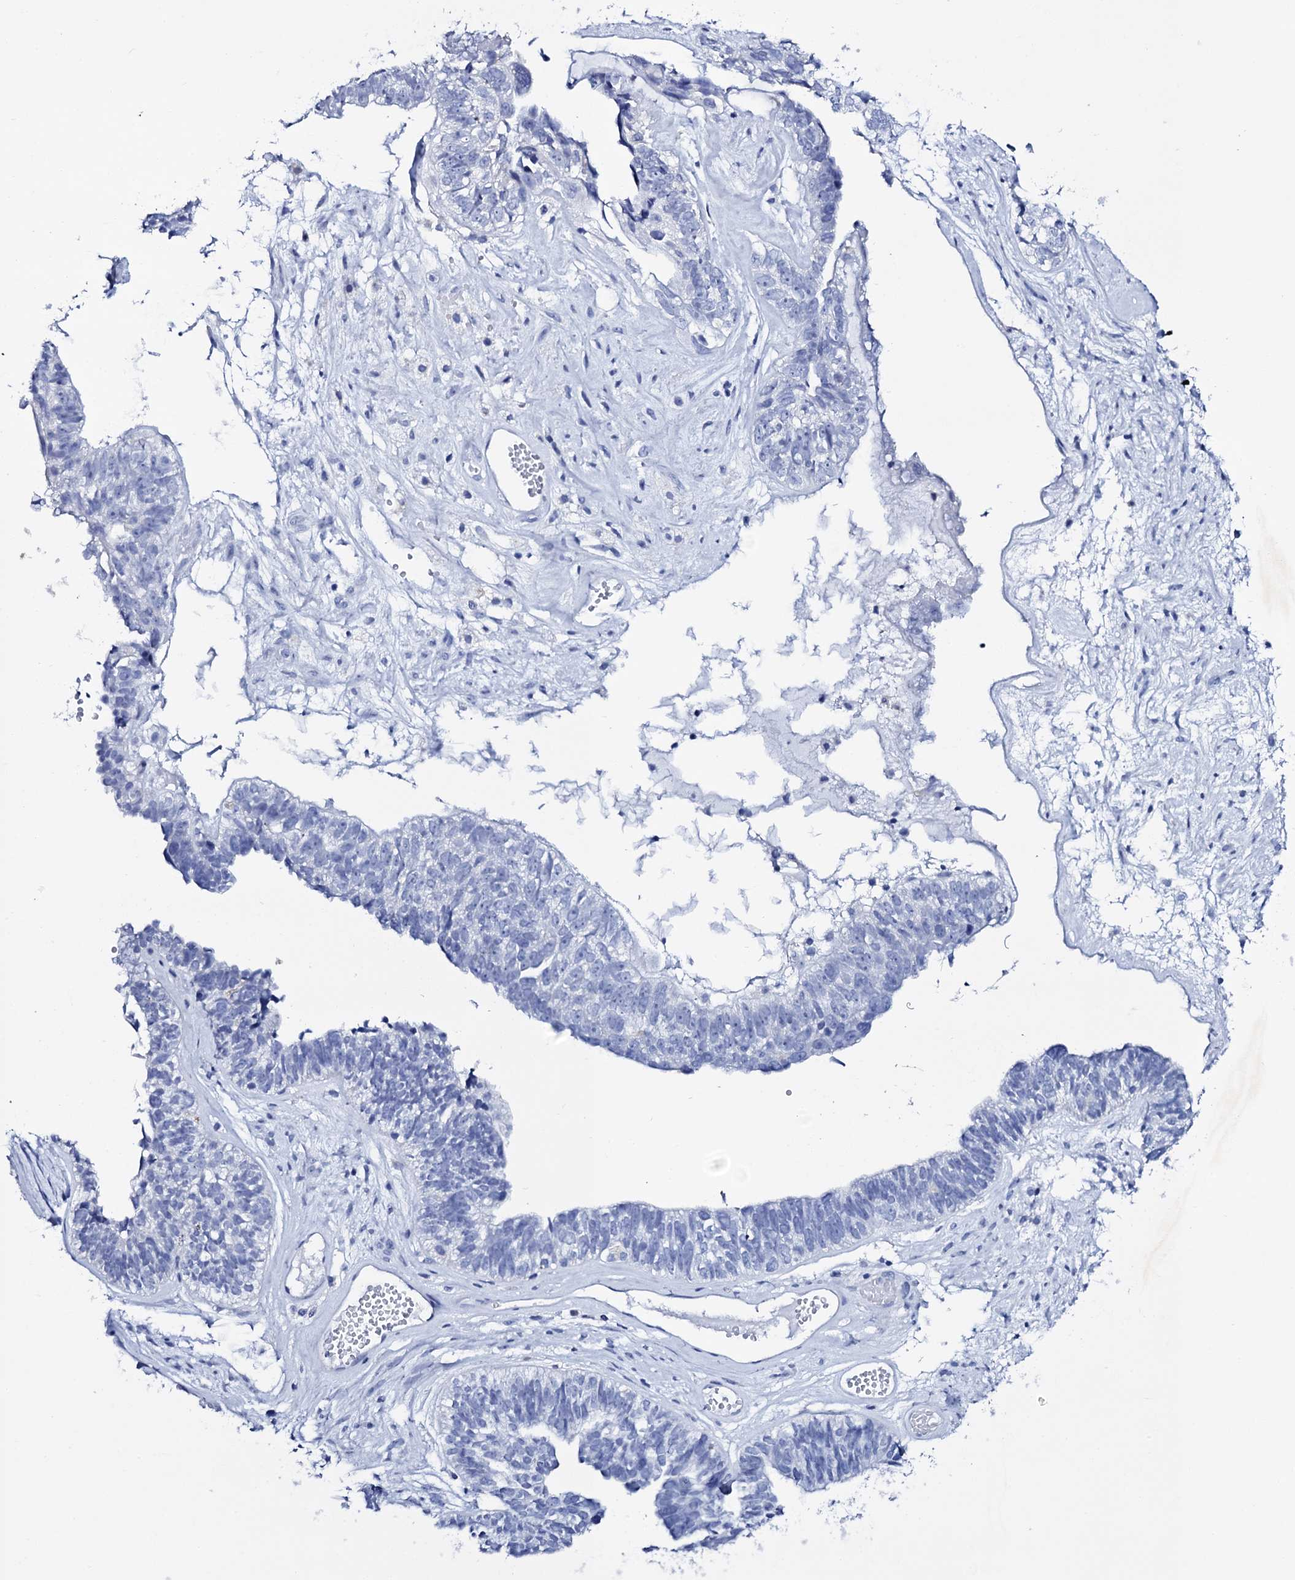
{"staining": {"intensity": "negative", "quantity": "none", "location": "none"}, "tissue": "ovarian cancer", "cell_type": "Tumor cells", "image_type": "cancer", "snomed": [{"axis": "morphology", "description": "Cystadenocarcinoma, serous, NOS"}, {"axis": "topography", "description": "Ovary"}], "caption": "Immunohistochemical staining of ovarian cancer (serous cystadenocarcinoma) displays no significant positivity in tumor cells.", "gene": "ITPRID2", "patient": {"sex": "female", "age": 79}}